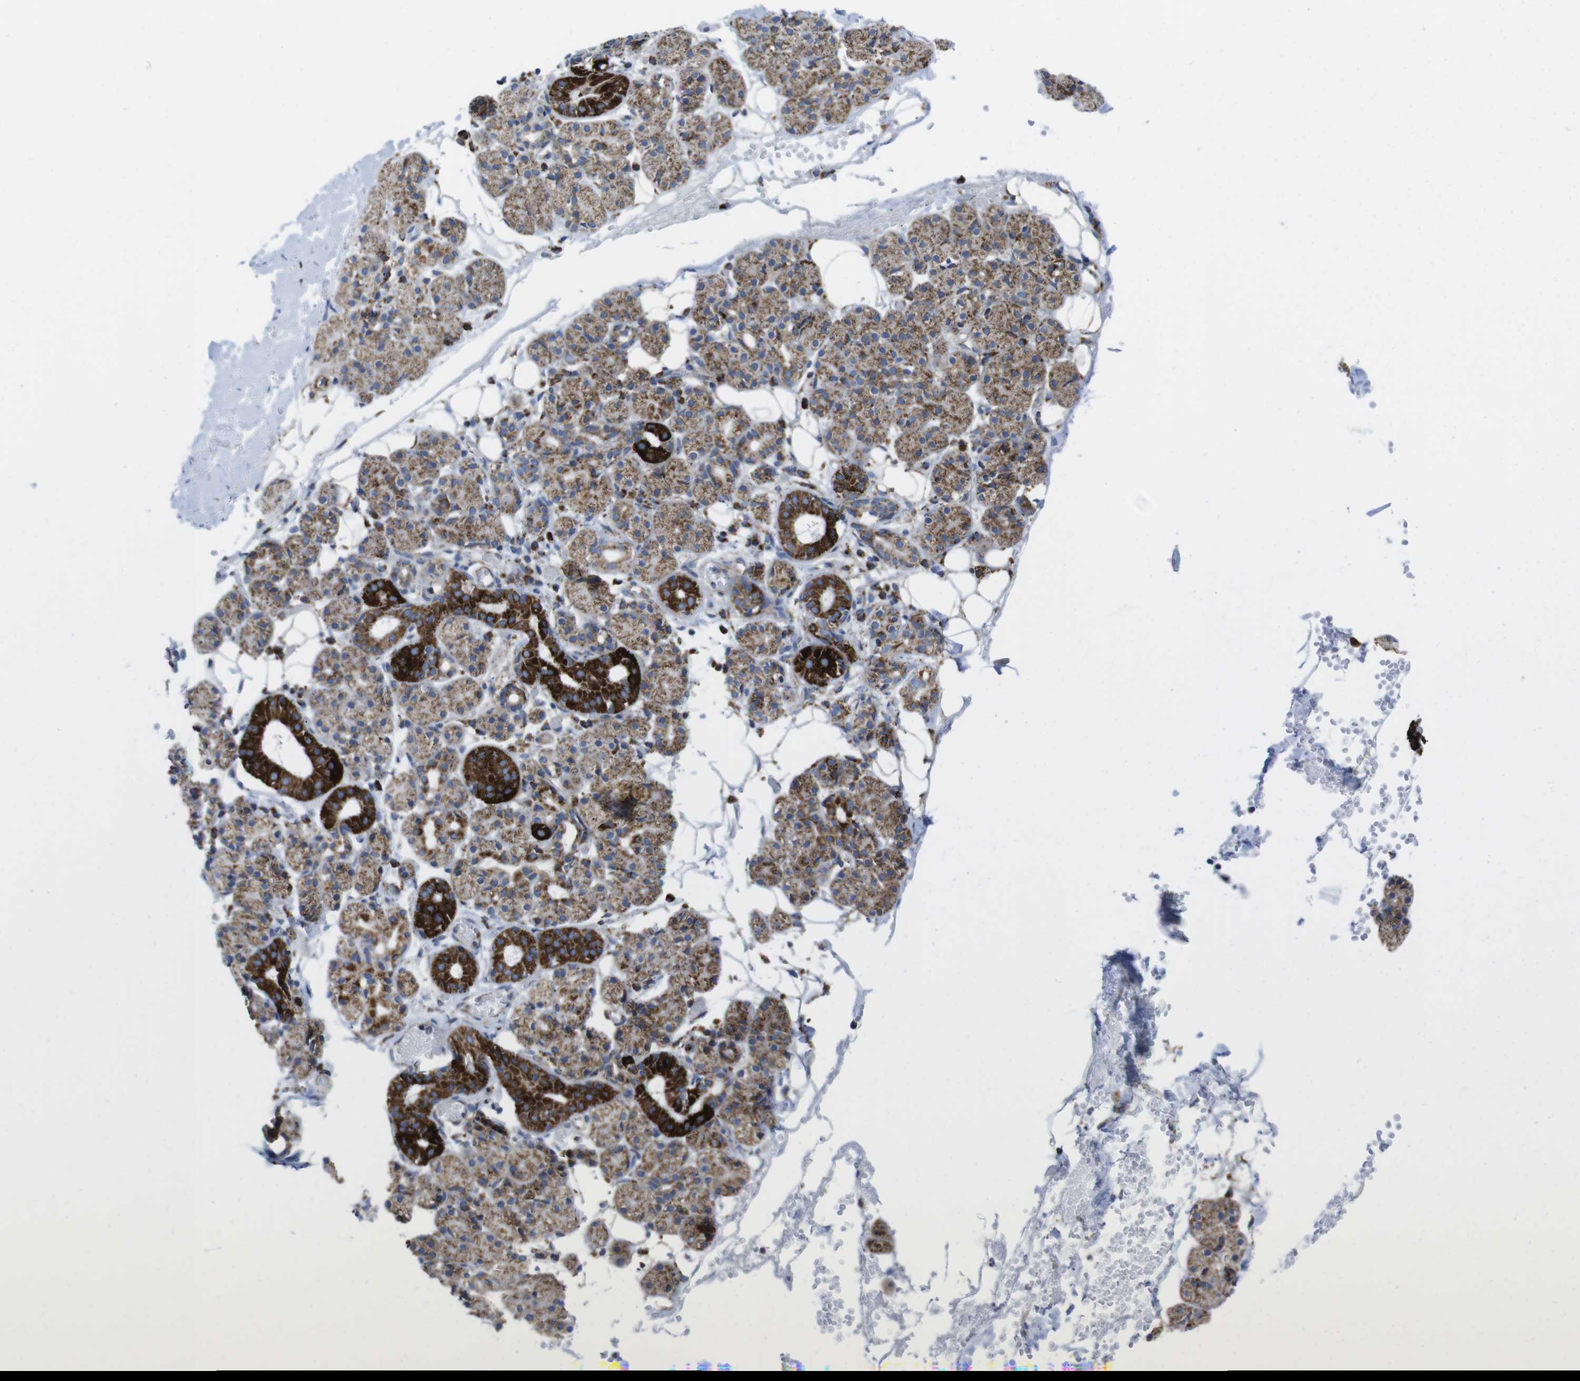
{"staining": {"intensity": "strong", "quantity": ">75%", "location": "cytoplasmic/membranous"}, "tissue": "salivary gland", "cell_type": "Glandular cells", "image_type": "normal", "snomed": [{"axis": "morphology", "description": "Normal tissue, NOS"}, {"axis": "topography", "description": "Salivary gland"}], "caption": "The photomicrograph demonstrates immunohistochemical staining of unremarkable salivary gland. There is strong cytoplasmic/membranous positivity is present in about >75% of glandular cells. (DAB = brown stain, brightfield microscopy at high magnification).", "gene": "TMEM192", "patient": {"sex": "male", "age": 63}}